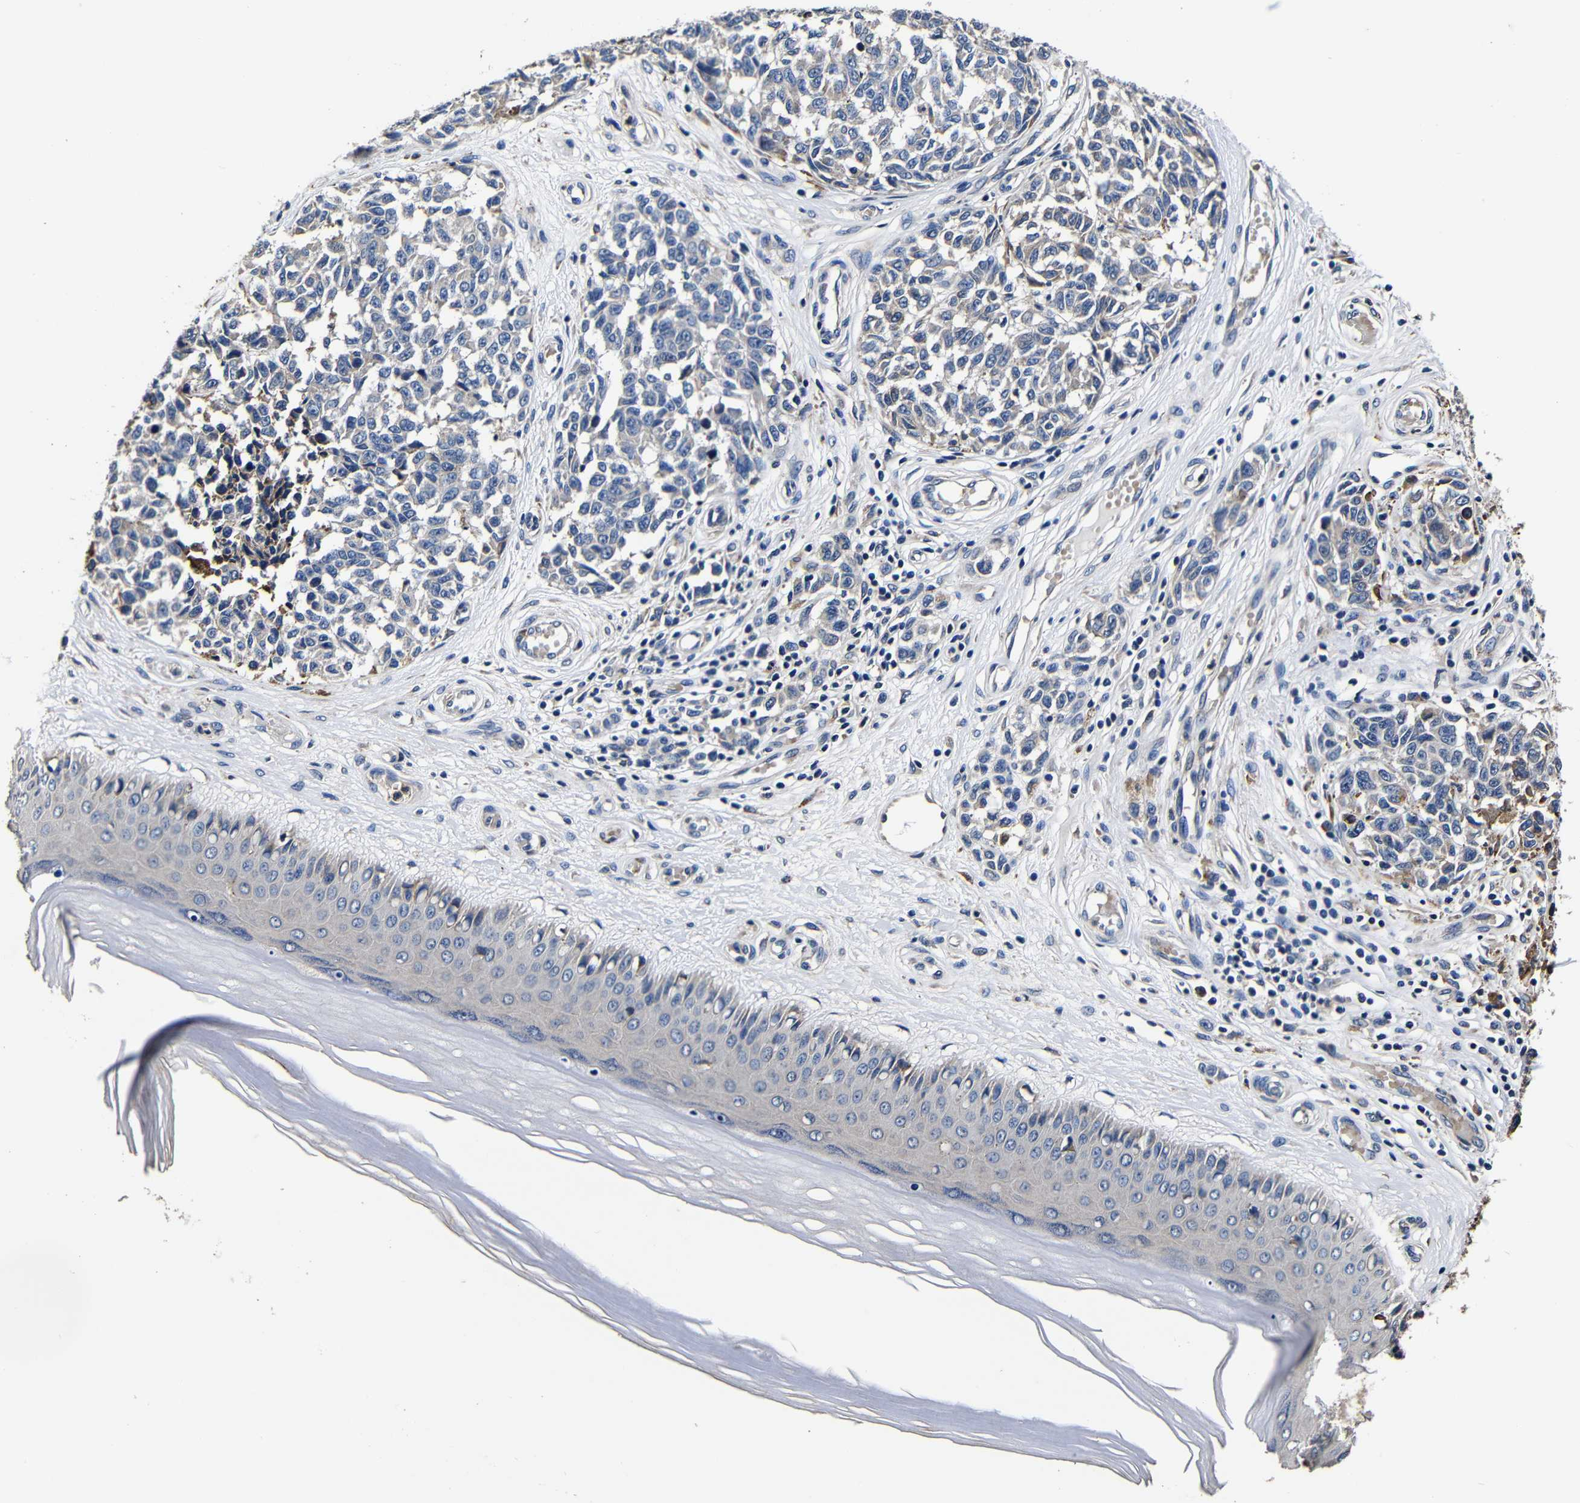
{"staining": {"intensity": "negative", "quantity": "none", "location": "none"}, "tissue": "melanoma", "cell_type": "Tumor cells", "image_type": "cancer", "snomed": [{"axis": "morphology", "description": "Malignant melanoma, NOS"}, {"axis": "topography", "description": "Skin"}], "caption": "There is no significant expression in tumor cells of melanoma.", "gene": "SCN9A", "patient": {"sex": "female", "age": 64}}